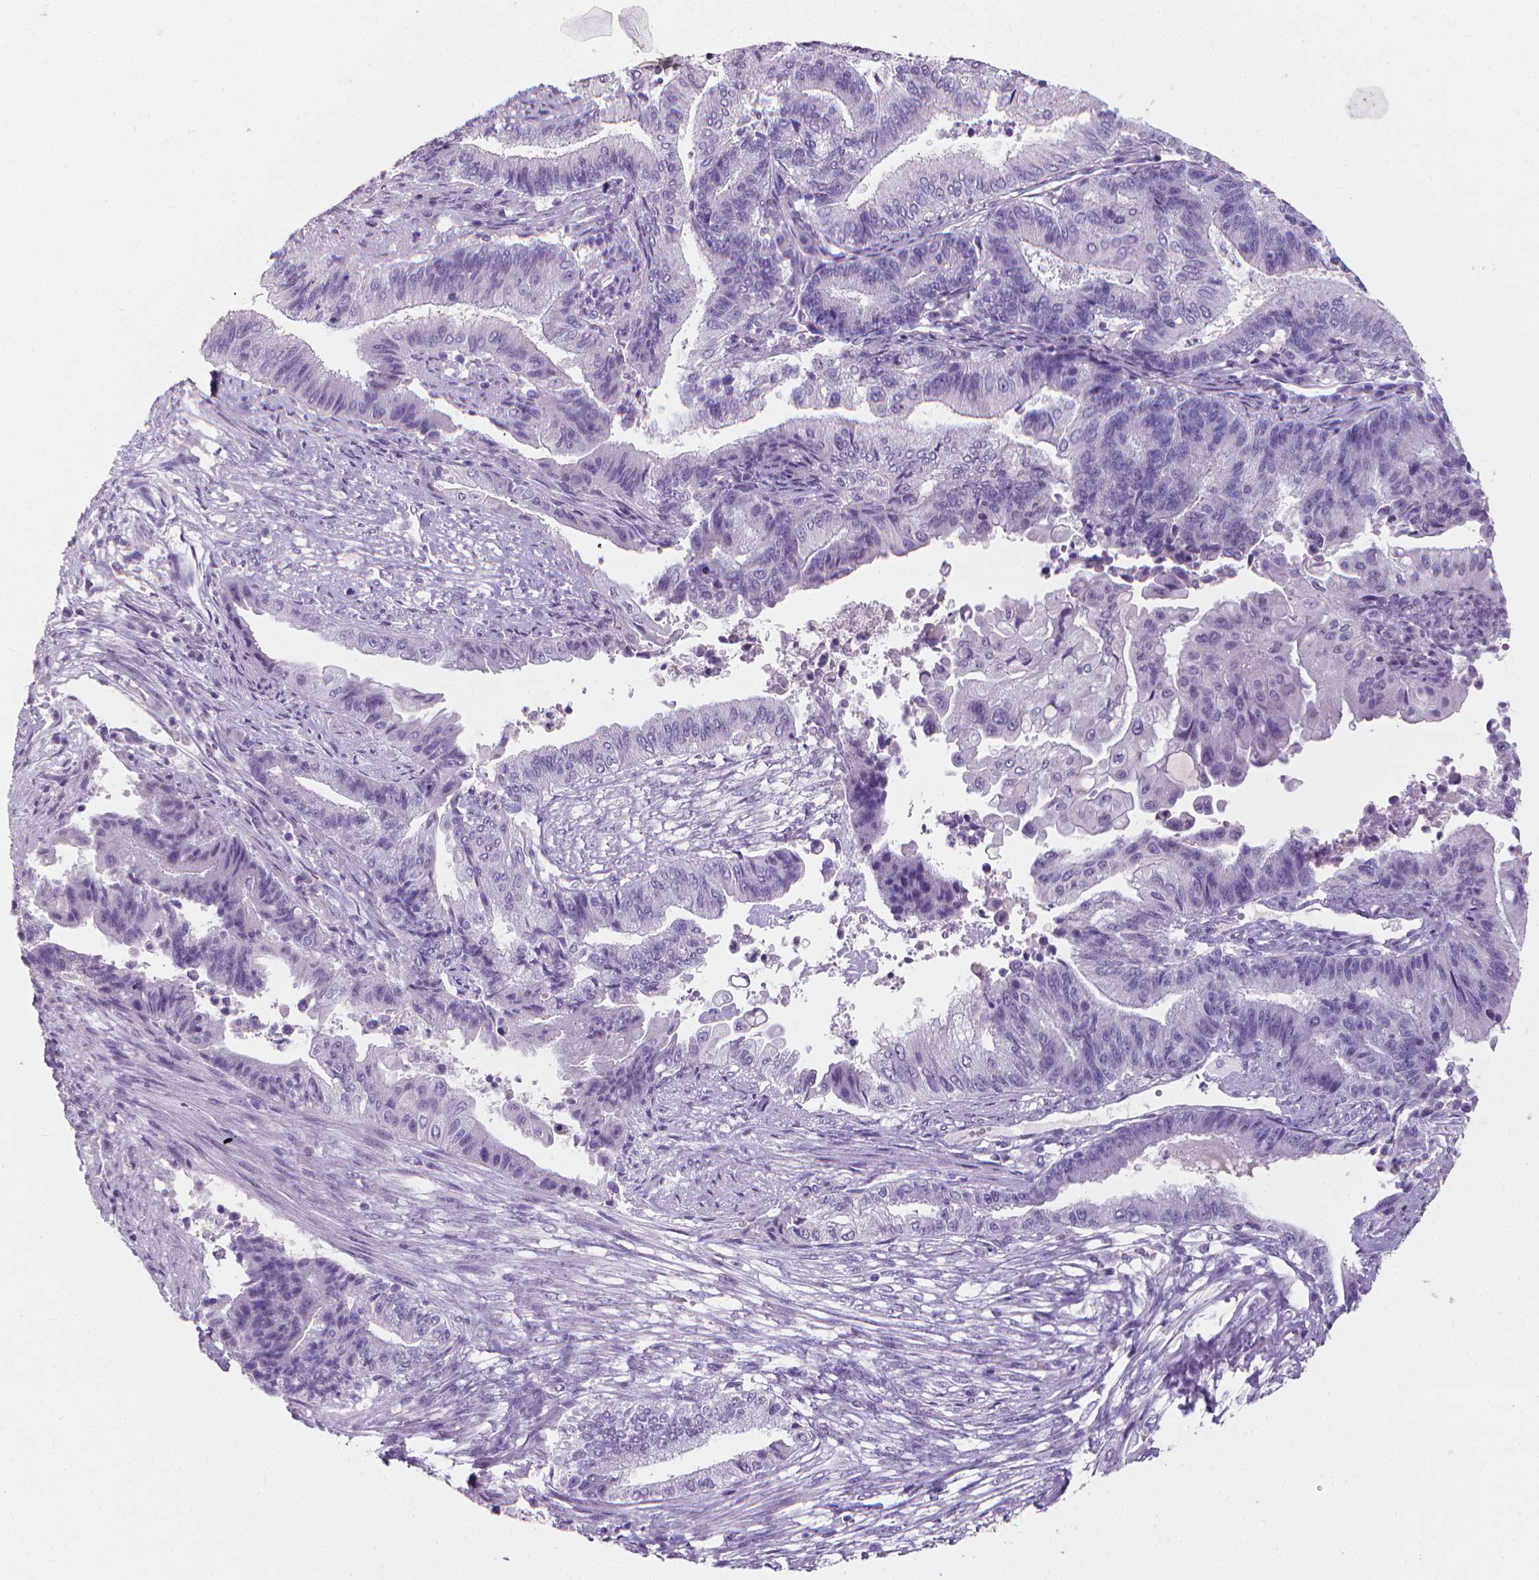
{"staining": {"intensity": "negative", "quantity": "none", "location": "none"}, "tissue": "endometrial cancer", "cell_type": "Tumor cells", "image_type": "cancer", "snomed": [{"axis": "morphology", "description": "Adenocarcinoma, NOS"}, {"axis": "topography", "description": "Uterus"}, {"axis": "topography", "description": "Endometrium"}], "caption": "Adenocarcinoma (endometrial) was stained to show a protein in brown. There is no significant expression in tumor cells.", "gene": "XPNPEP2", "patient": {"sex": "female", "age": 54}}